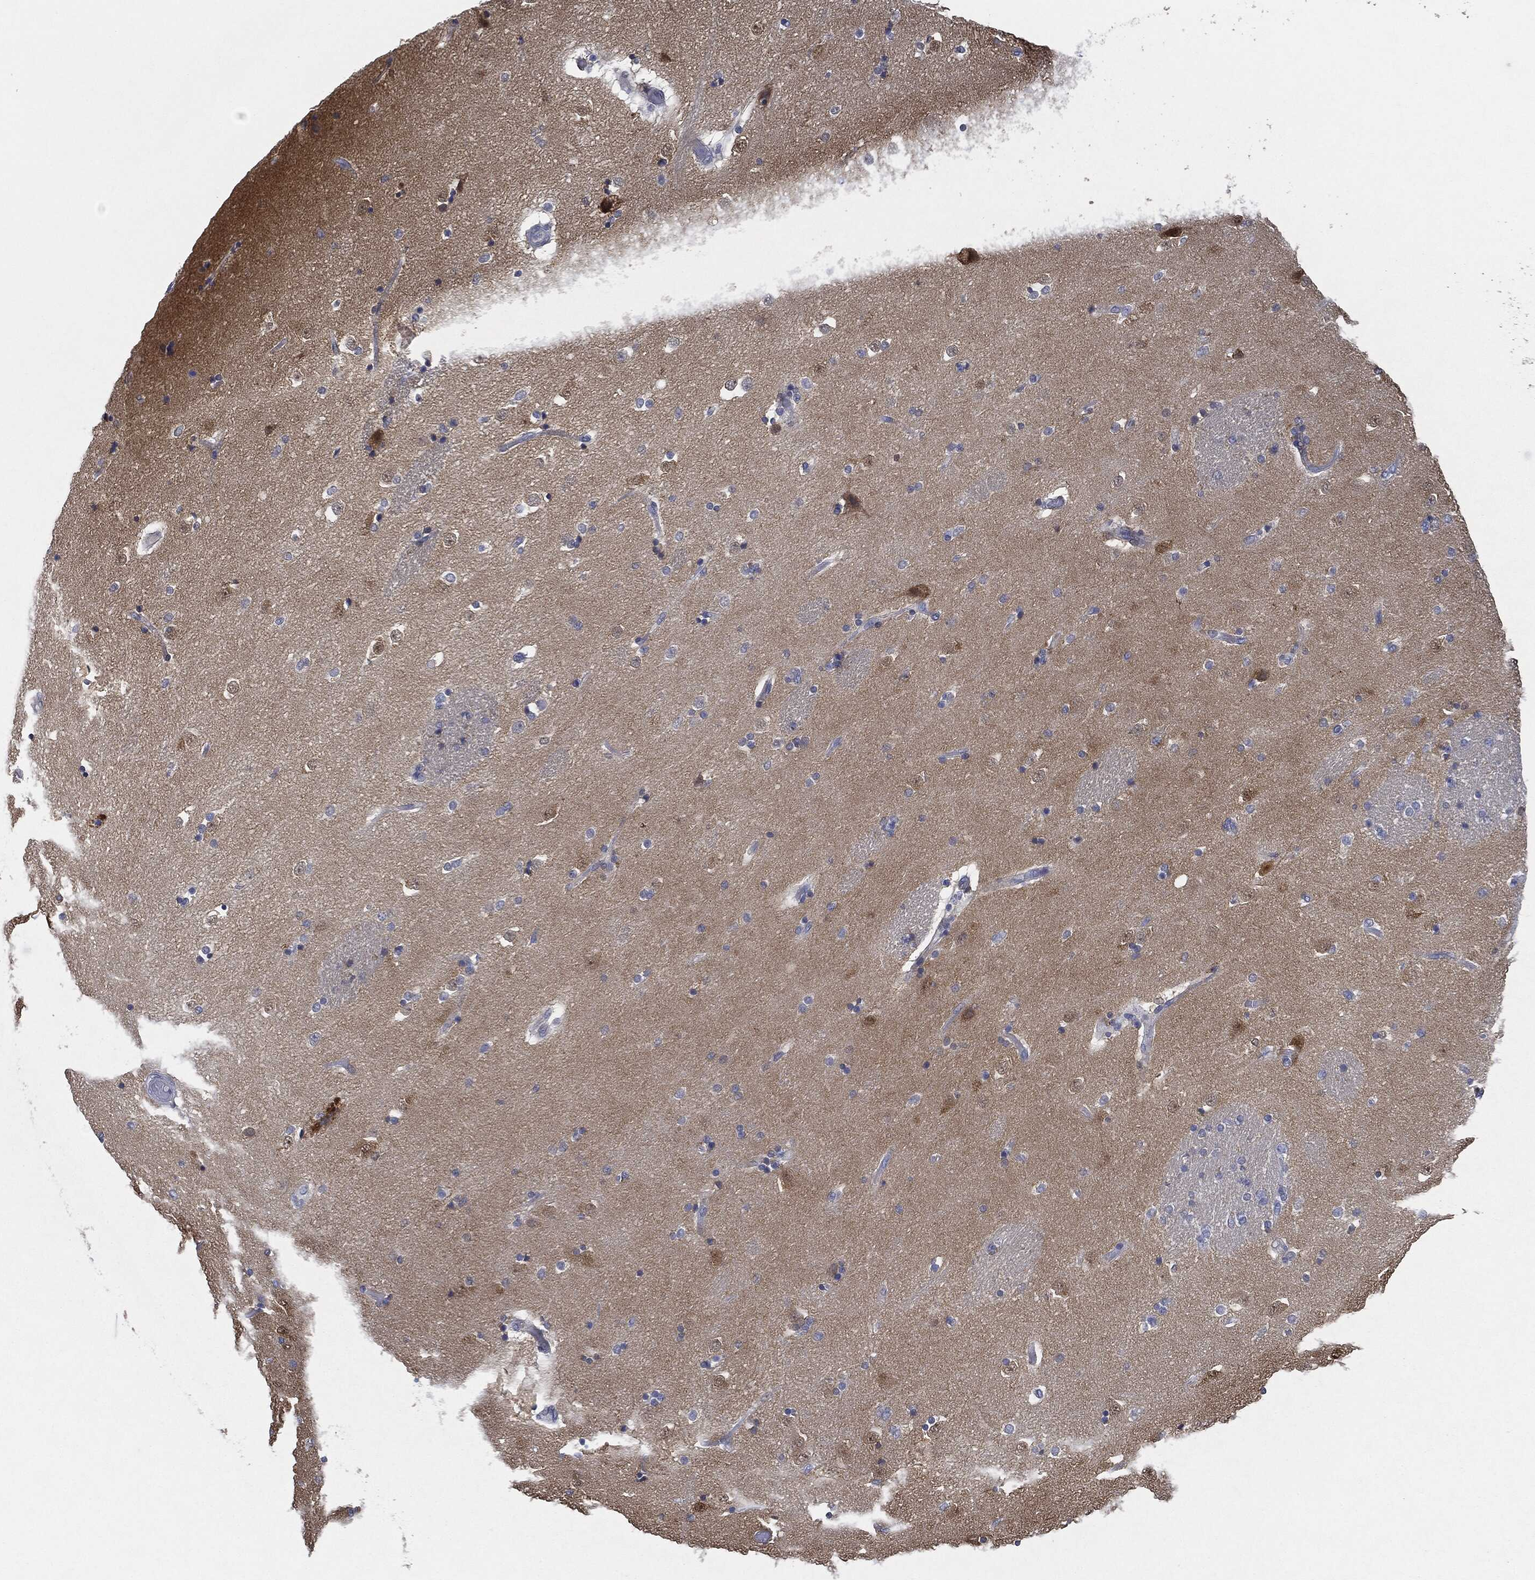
{"staining": {"intensity": "weak", "quantity": "<25%", "location": "cytoplasmic/membranous"}, "tissue": "caudate", "cell_type": "Glial cells", "image_type": "normal", "snomed": [{"axis": "morphology", "description": "Normal tissue, NOS"}, {"axis": "topography", "description": "Lateral ventricle wall"}], "caption": "High power microscopy image of an immunohistochemistry photomicrograph of normal caudate, revealing no significant expression in glial cells. Brightfield microscopy of immunohistochemistry (IHC) stained with DAB (brown) and hematoxylin (blue), captured at high magnification.", "gene": "NTRK1", "patient": {"sex": "male", "age": 51}}